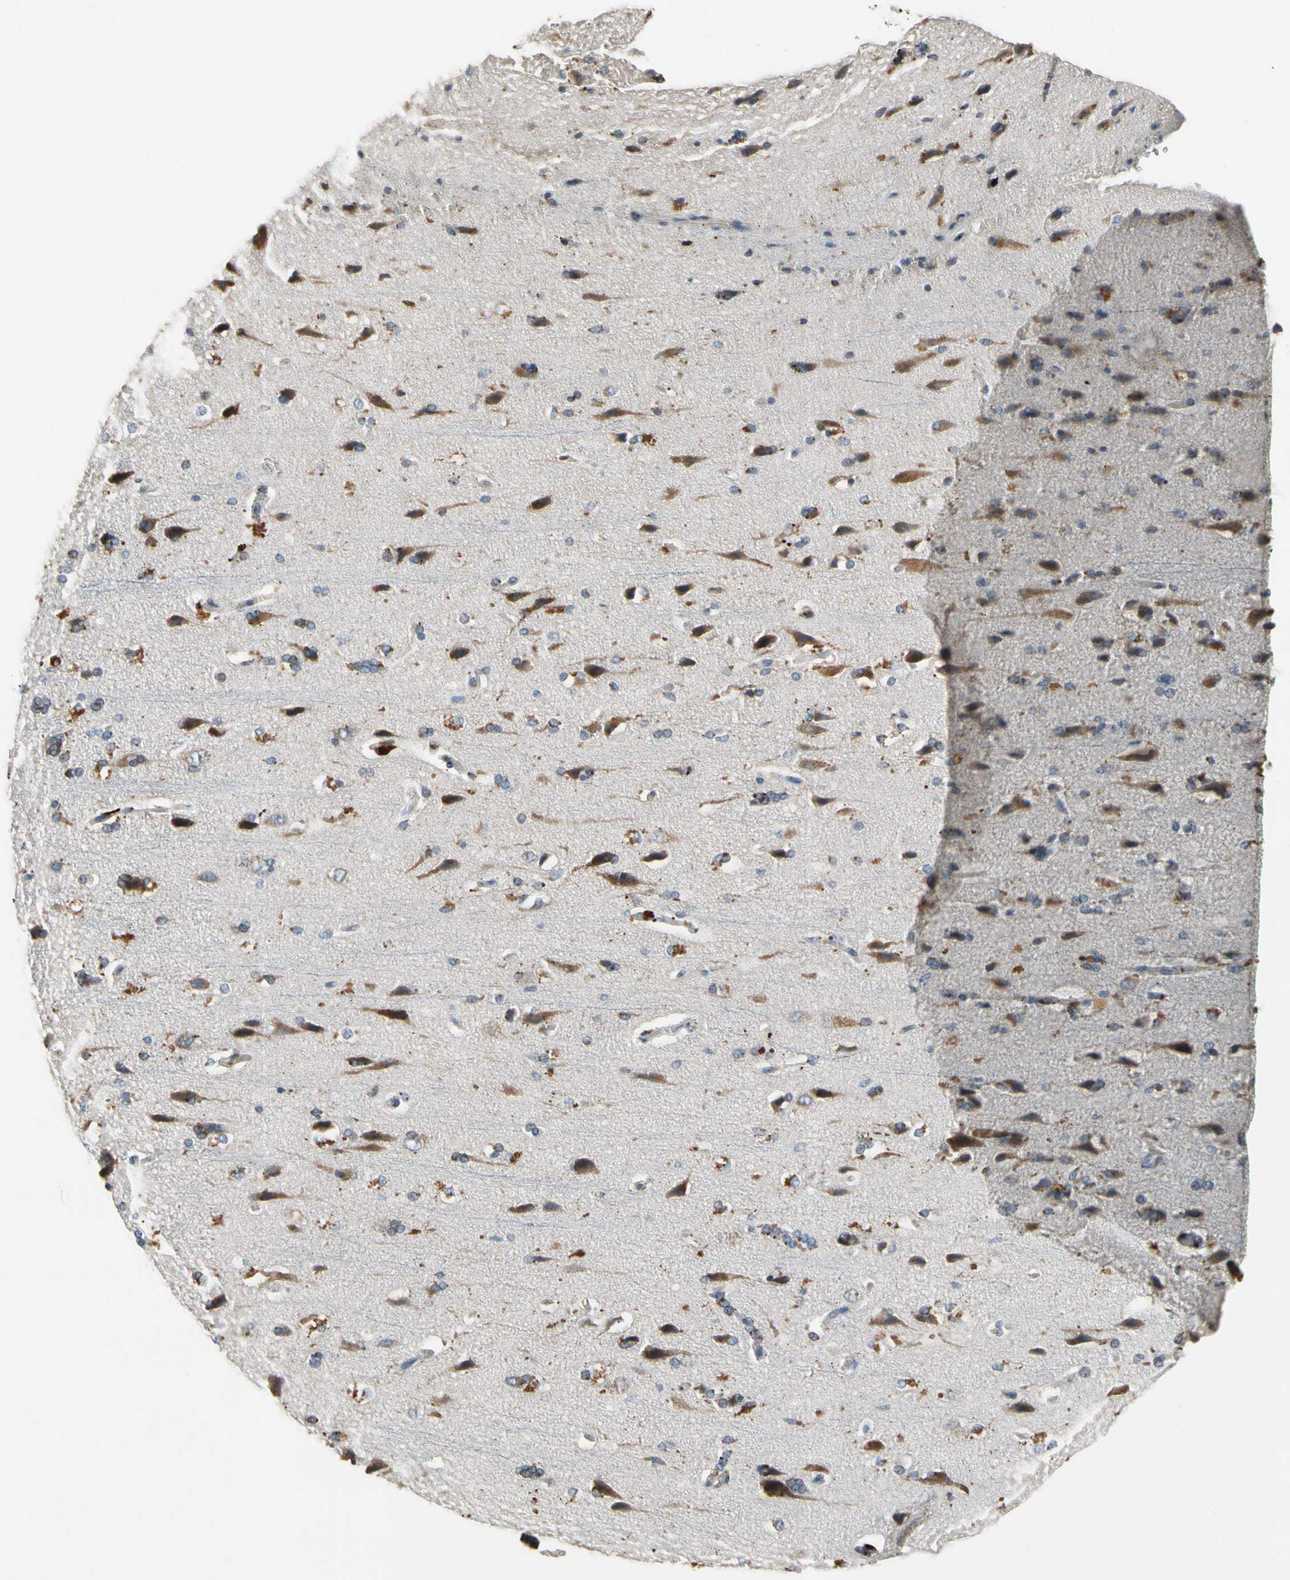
{"staining": {"intensity": "negative", "quantity": "none", "location": "none"}, "tissue": "cerebral cortex", "cell_type": "Endothelial cells", "image_type": "normal", "snomed": [{"axis": "morphology", "description": "Normal tissue, NOS"}, {"axis": "topography", "description": "Cerebral cortex"}], "caption": "Immunohistochemistry (IHC) histopathology image of normal human cerebral cortex stained for a protein (brown), which demonstrates no positivity in endothelial cells.", "gene": "ZKSCAN3", "patient": {"sex": "male", "age": 62}}